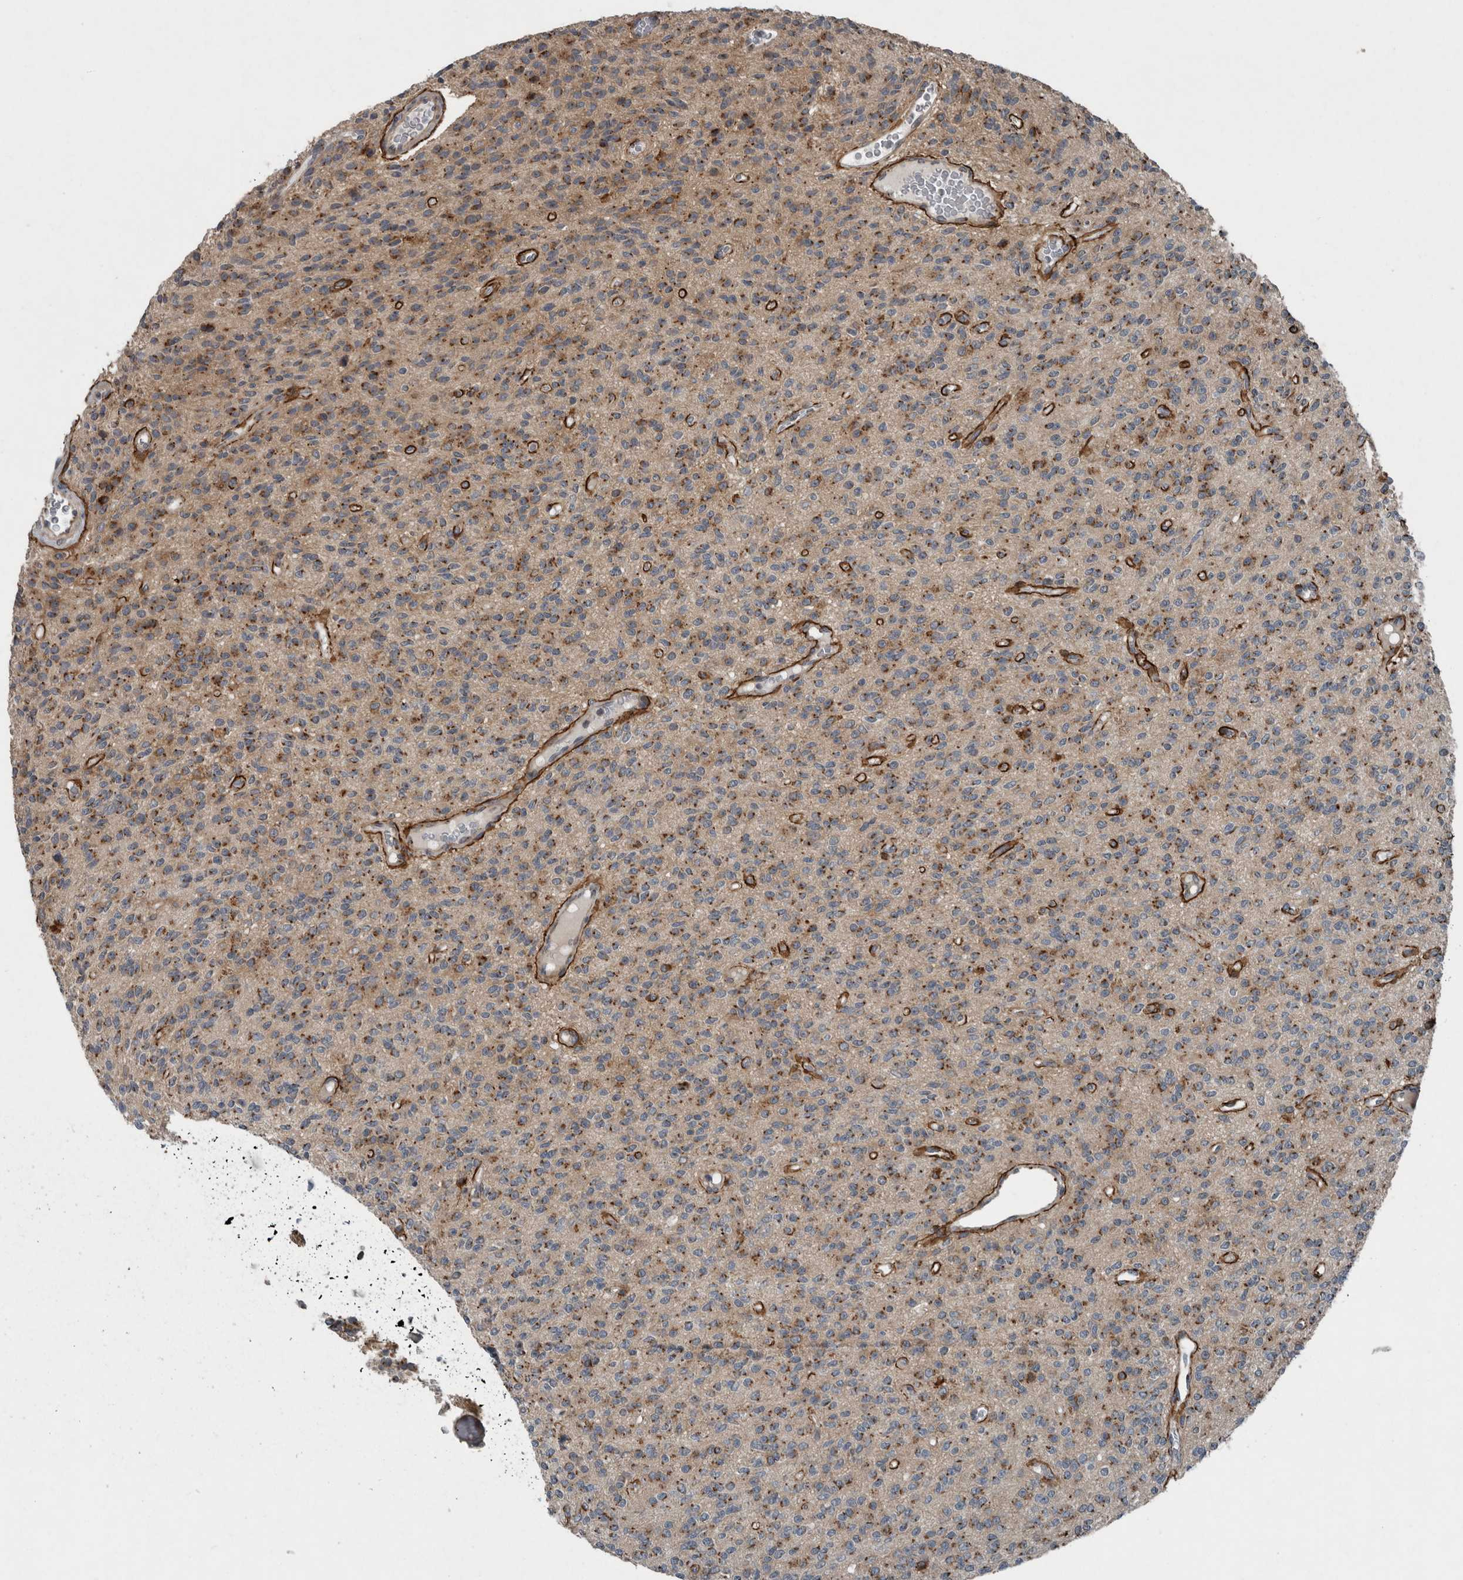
{"staining": {"intensity": "moderate", "quantity": "25%-75%", "location": "cytoplasmic/membranous"}, "tissue": "glioma", "cell_type": "Tumor cells", "image_type": "cancer", "snomed": [{"axis": "morphology", "description": "Glioma, malignant, High grade"}, {"axis": "topography", "description": "Brain"}], "caption": "Malignant glioma (high-grade) tissue demonstrates moderate cytoplasmic/membranous staining in about 25%-75% of tumor cells The staining is performed using DAB (3,3'-diaminobenzidine) brown chromogen to label protein expression. The nuclei are counter-stained blue using hematoxylin.", "gene": "ZNF345", "patient": {"sex": "male", "age": 34}}